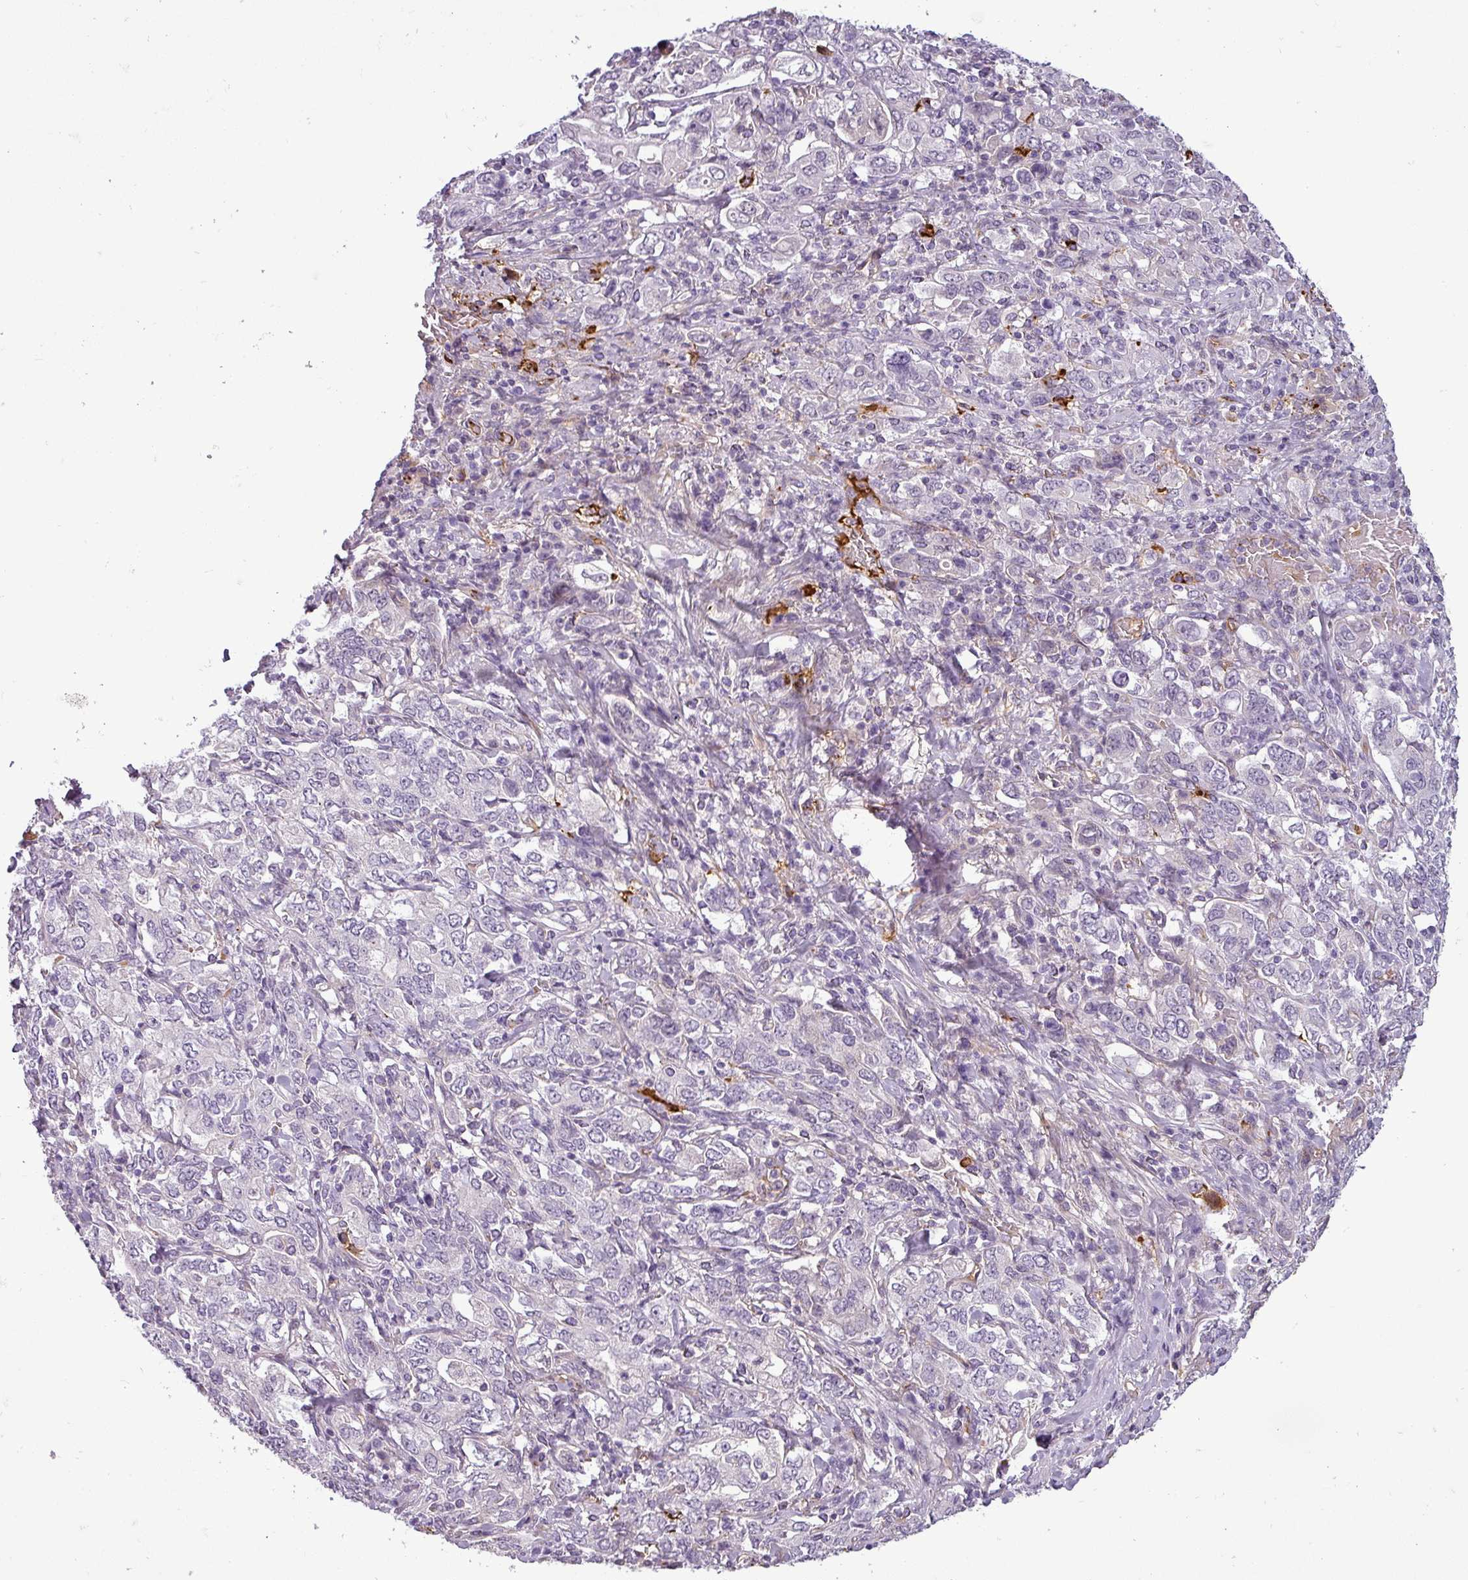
{"staining": {"intensity": "negative", "quantity": "none", "location": "none"}, "tissue": "stomach cancer", "cell_type": "Tumor cells", "image_type": "cancer", "snomed": [{"axis": "morphology", "description": "Adenocarcinoma, NOS"}, {"axis": "topography", "description": "Stomach, upper"}, {"axis": "topography", "description": "Stomach"}], "caption": "This image is of stomach cancer stained with IHC to label a protein in brown with the nuclei are counter-stained blue. There is no staining in tumor cells.", "gene": "APOC1", "patient": {"sex": "male", "age": 62}}